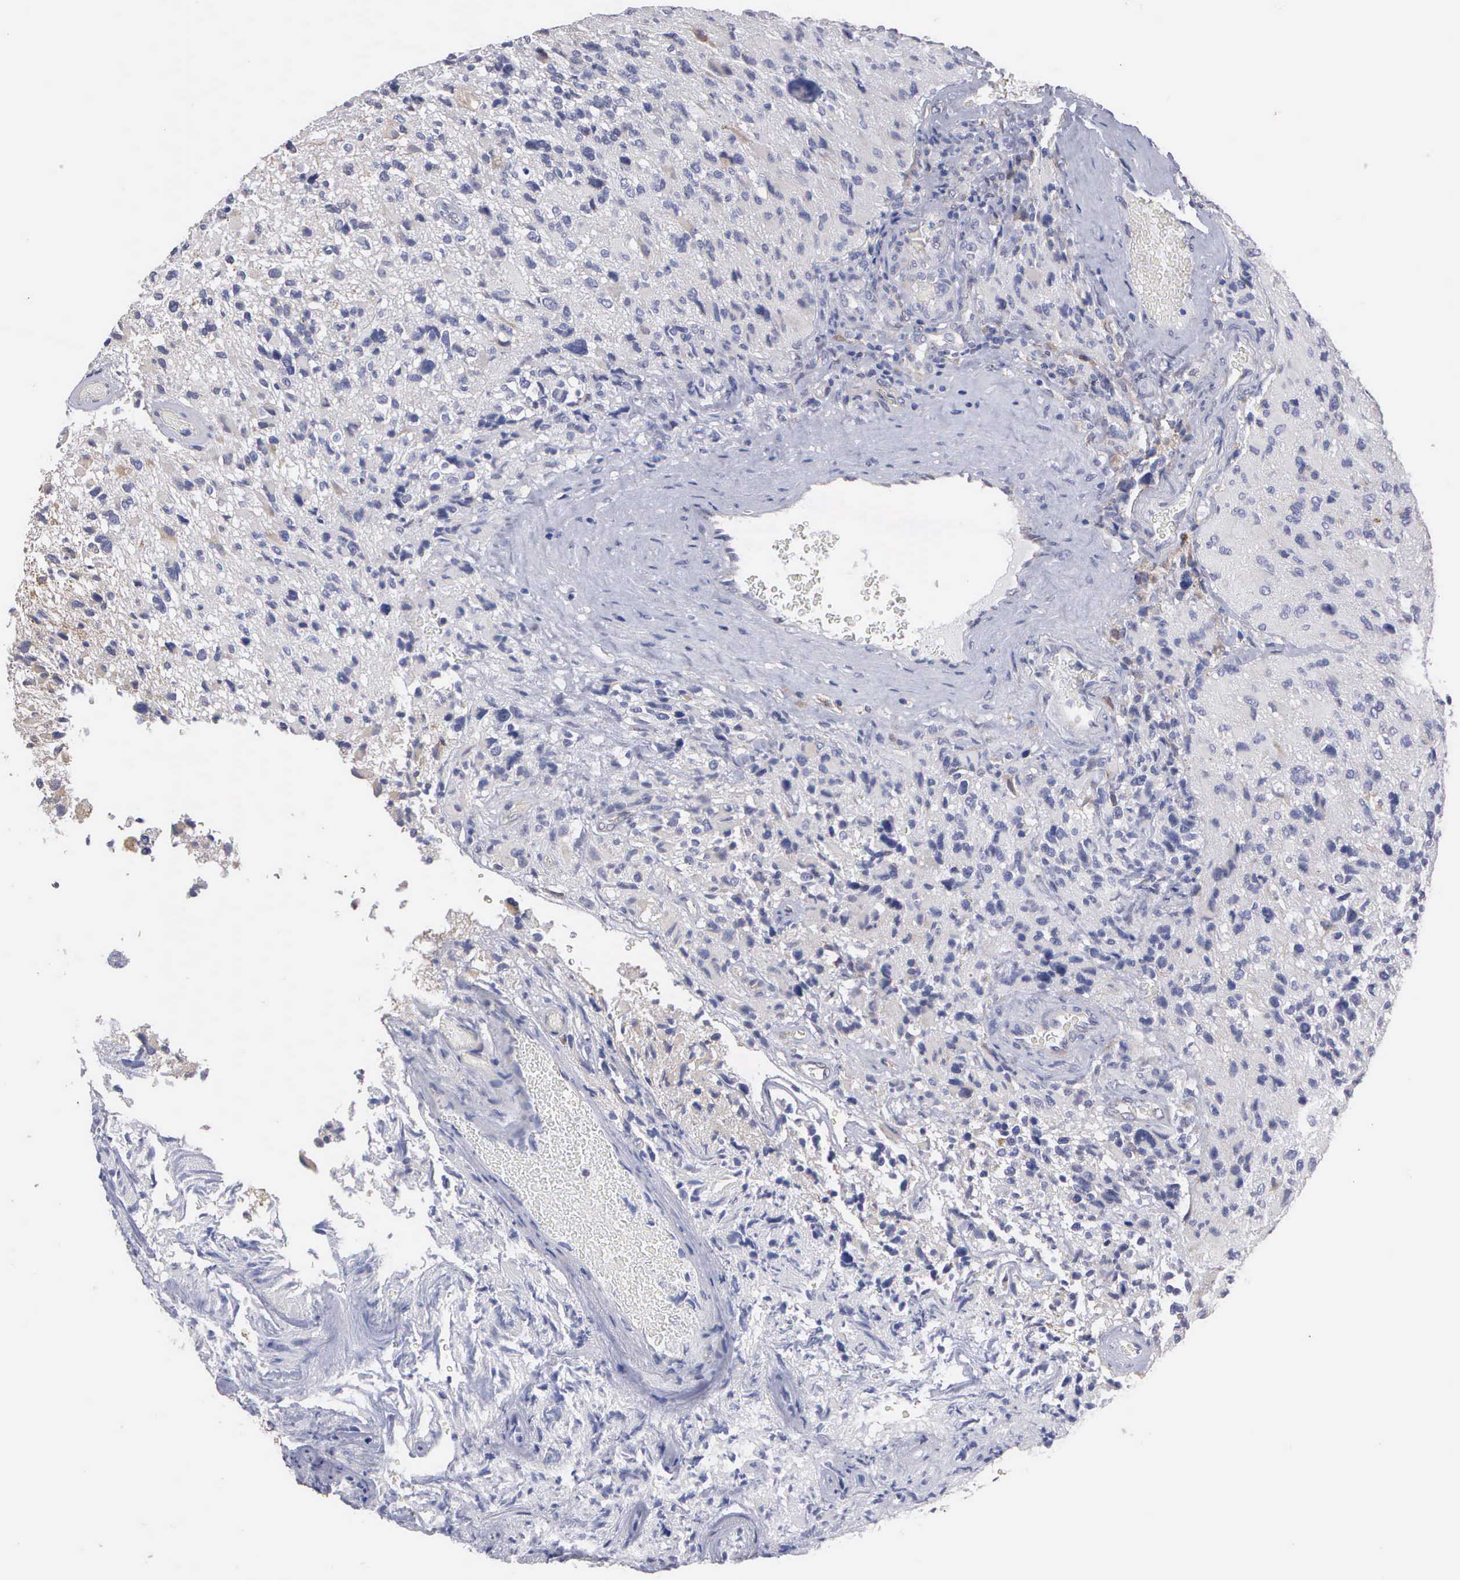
{"staining": {"intensity": "negative", "quantity": "none", "location": "none"}, "tissue": "glioma", "cell_type": "Tumor cells", "image_type": "cancer", "snomed": [{"axis": "morphology", "description": "Glioma, malignant, High grade"}, {"axis": "topography", "description": "Brain"}], "caption": "The micrograph shows no staining of tumor cells in glioma.", "gene": "LIN52", "patient": {"sex": "male", "age": 69}}